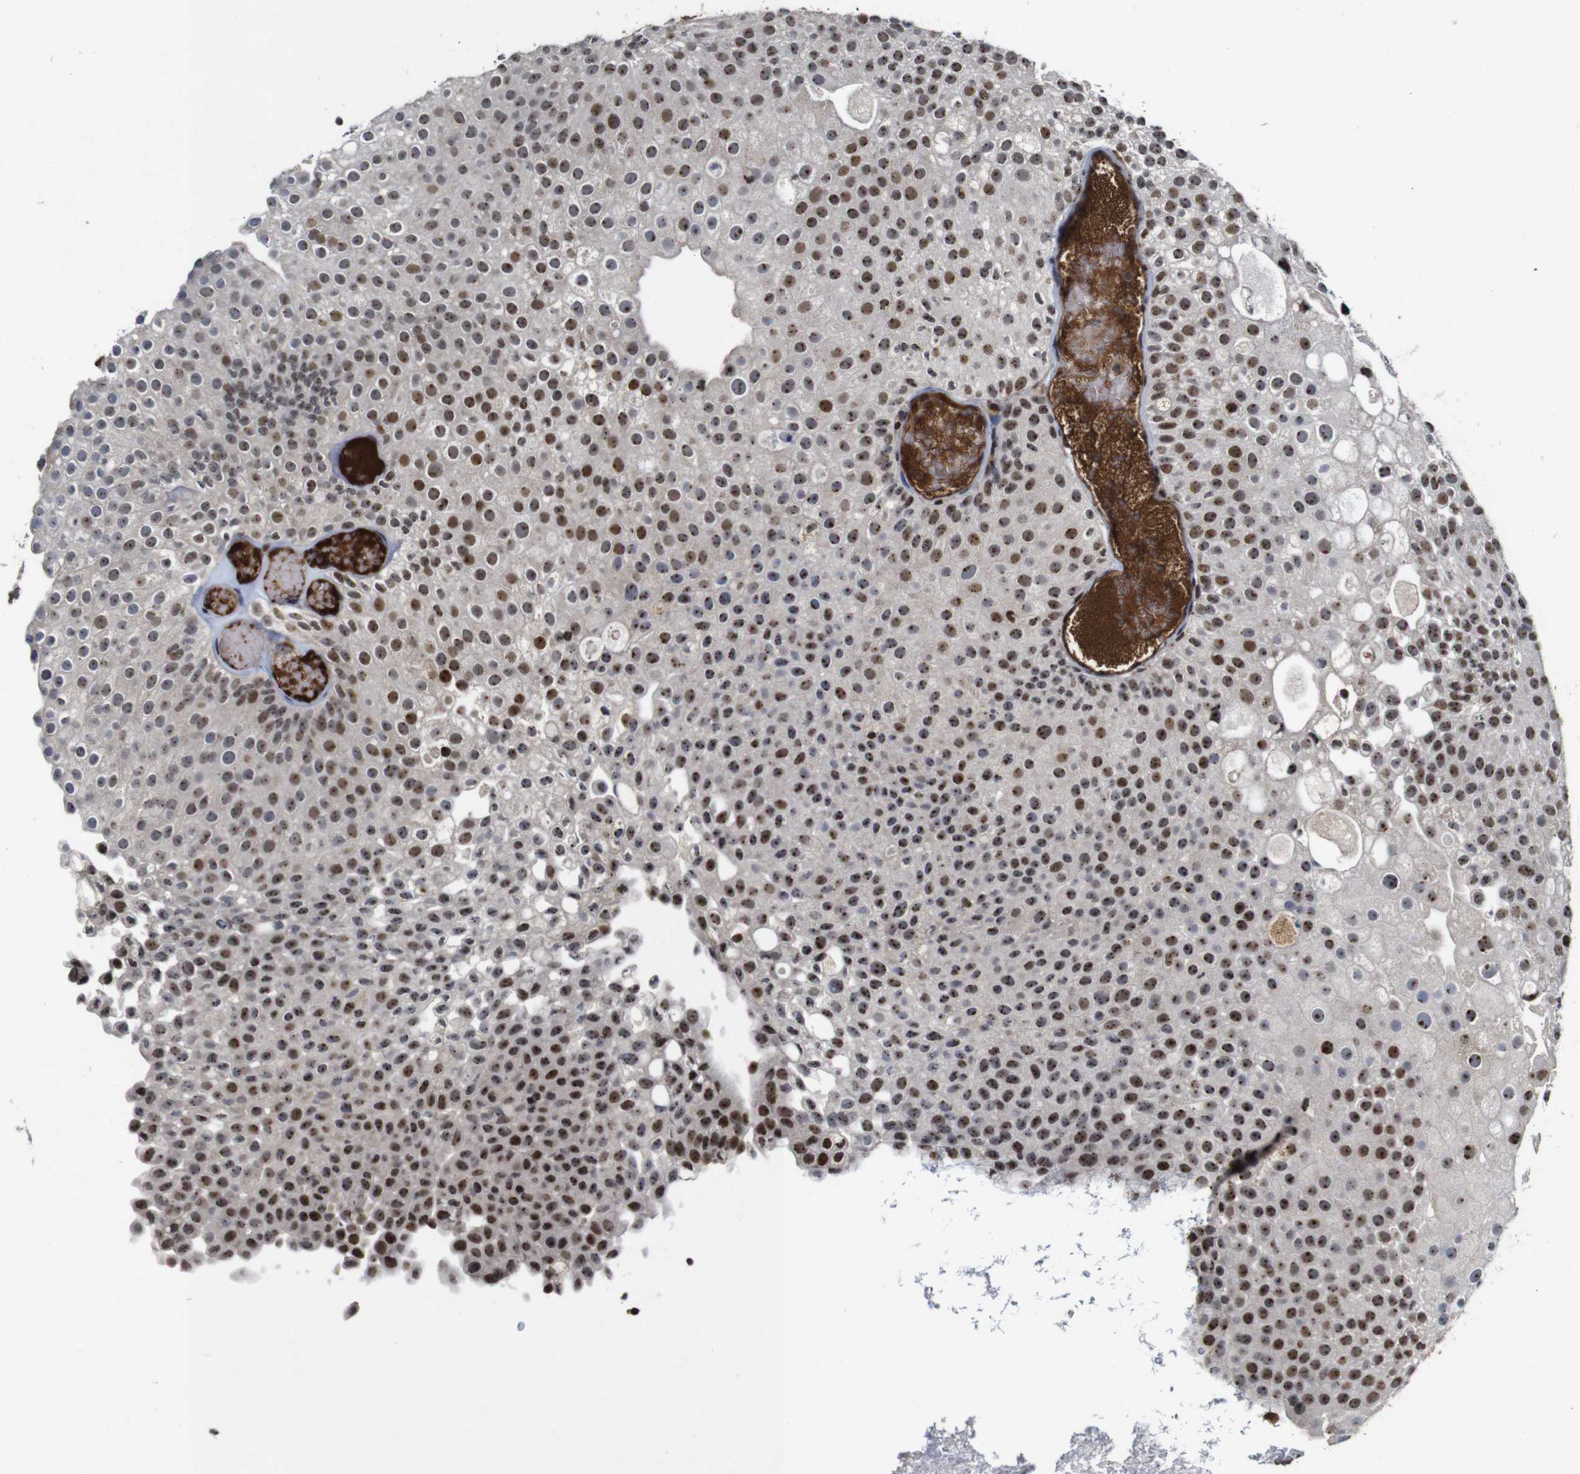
{"staining": {"intensity": "moderate", "quantity": ">75%", "location": "nuclear"}, "tissue": "urothelial cancer", "cell_type": "Tumor cells", "image_type": "cancer", "snomed": [{"axis": "morphology", "description": "Urothelial carcinoma, Low grade"}, {"axis": "topography", "description": "Urinary bladder"}], "caption": "Tumor cells exhibit moderate nuclear positivity in about >75% of cells in low-grade urothelial carcinoma.", "gene": "MYC", "patient": {"sex": "male", "age": 78}}